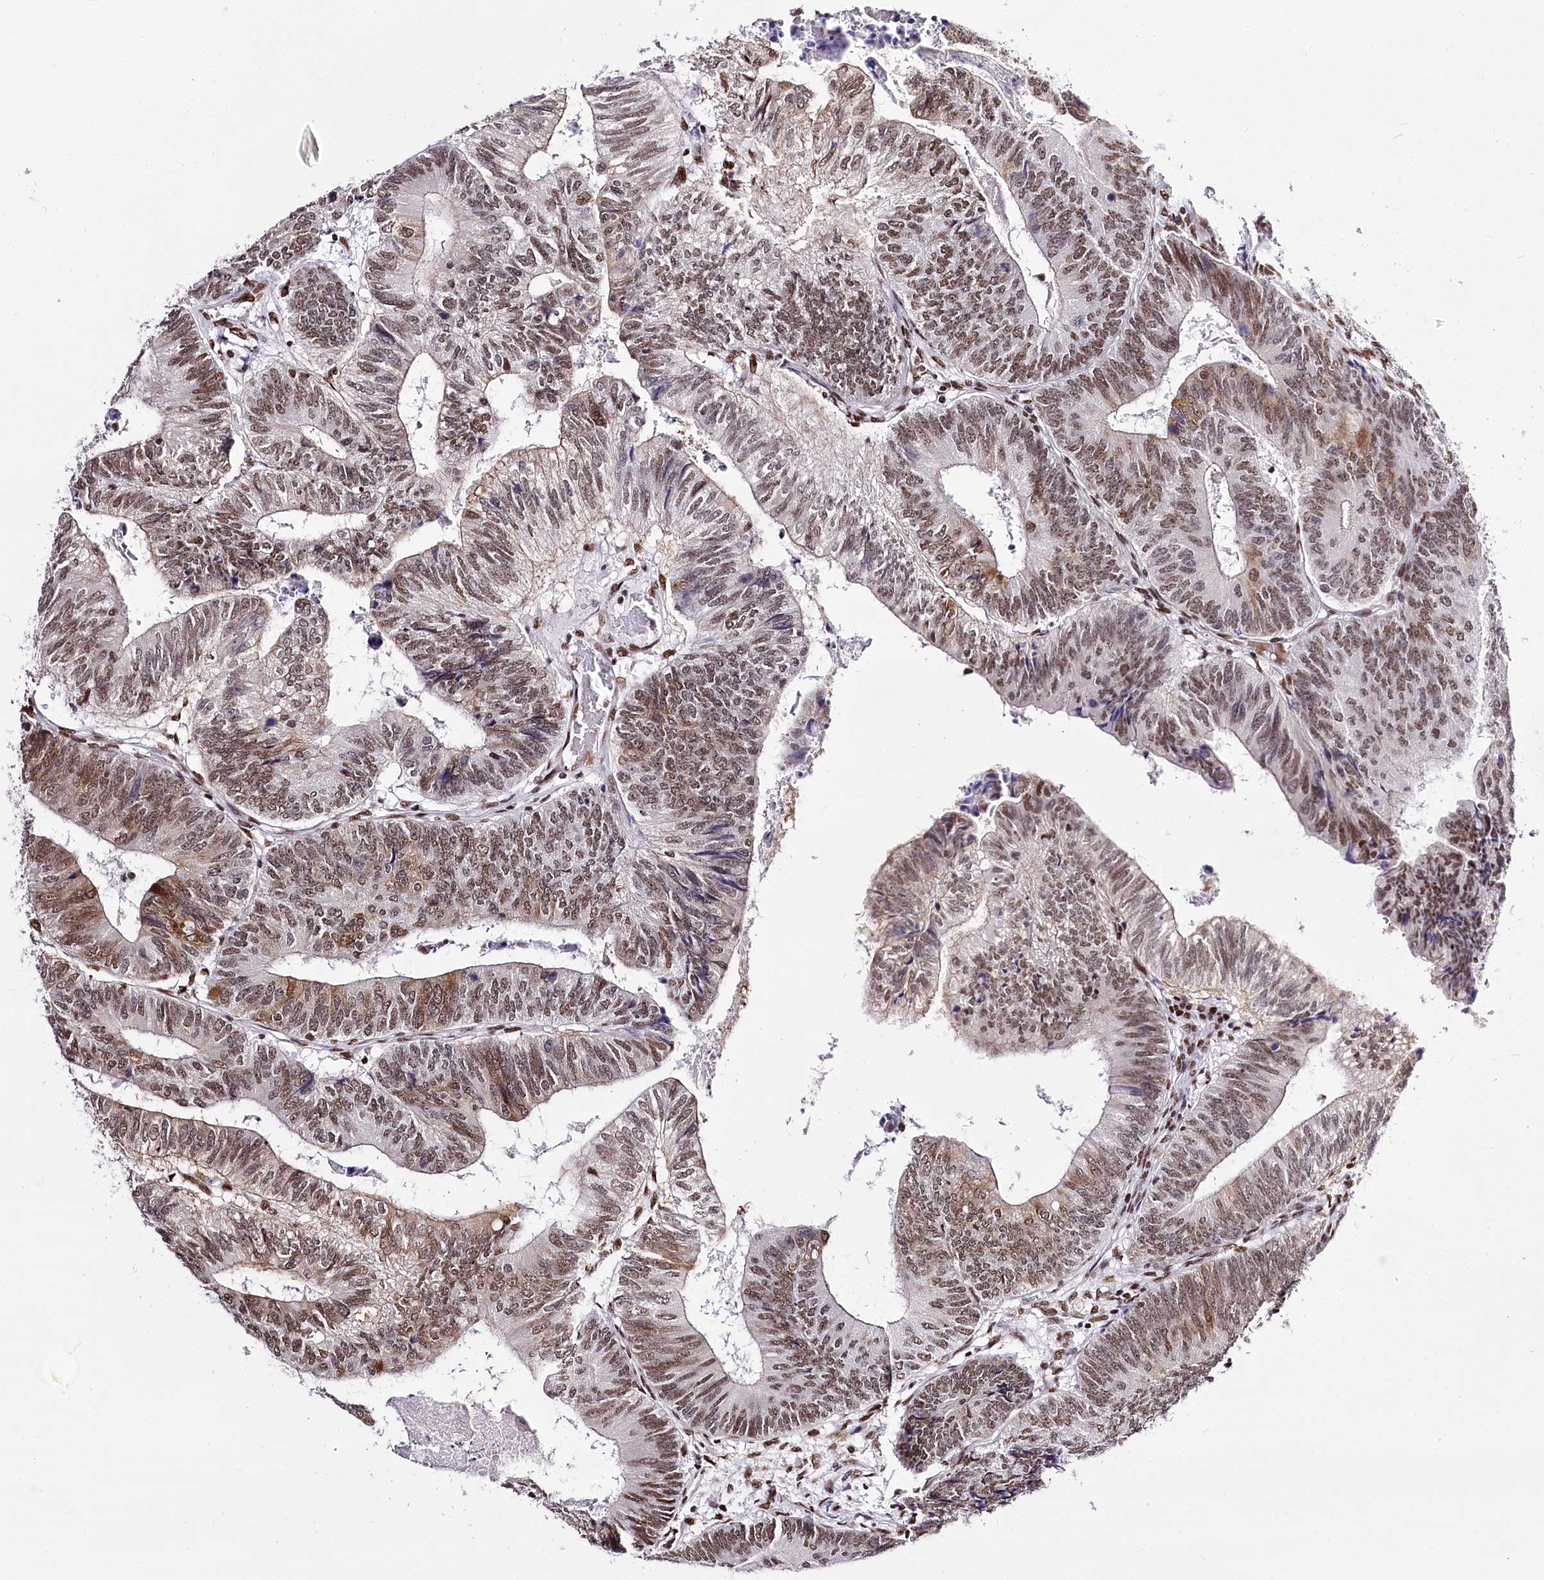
{"staining": {"intensity": "moderate", "quantity": ">75%", "location": "nuclear"}, "tissue": "colorectal cancer", "cell_type": "Tumor cells", "image_type": "cancer", "snomed": [{"axis": "morphology", "description": "Adenocarcinoma, NOS"}, {"axis": "topography", "description": "Colon"}], "caption": "This histopathology image exhibits immunohistochemistry (IHC) staining of human colorectal adenocarcinoma, with medium moderate nuclear positivity in approximately >75% of tumor cells.", "gene": "POU4F3", "patient": {"sex": "female", "age": 67}}